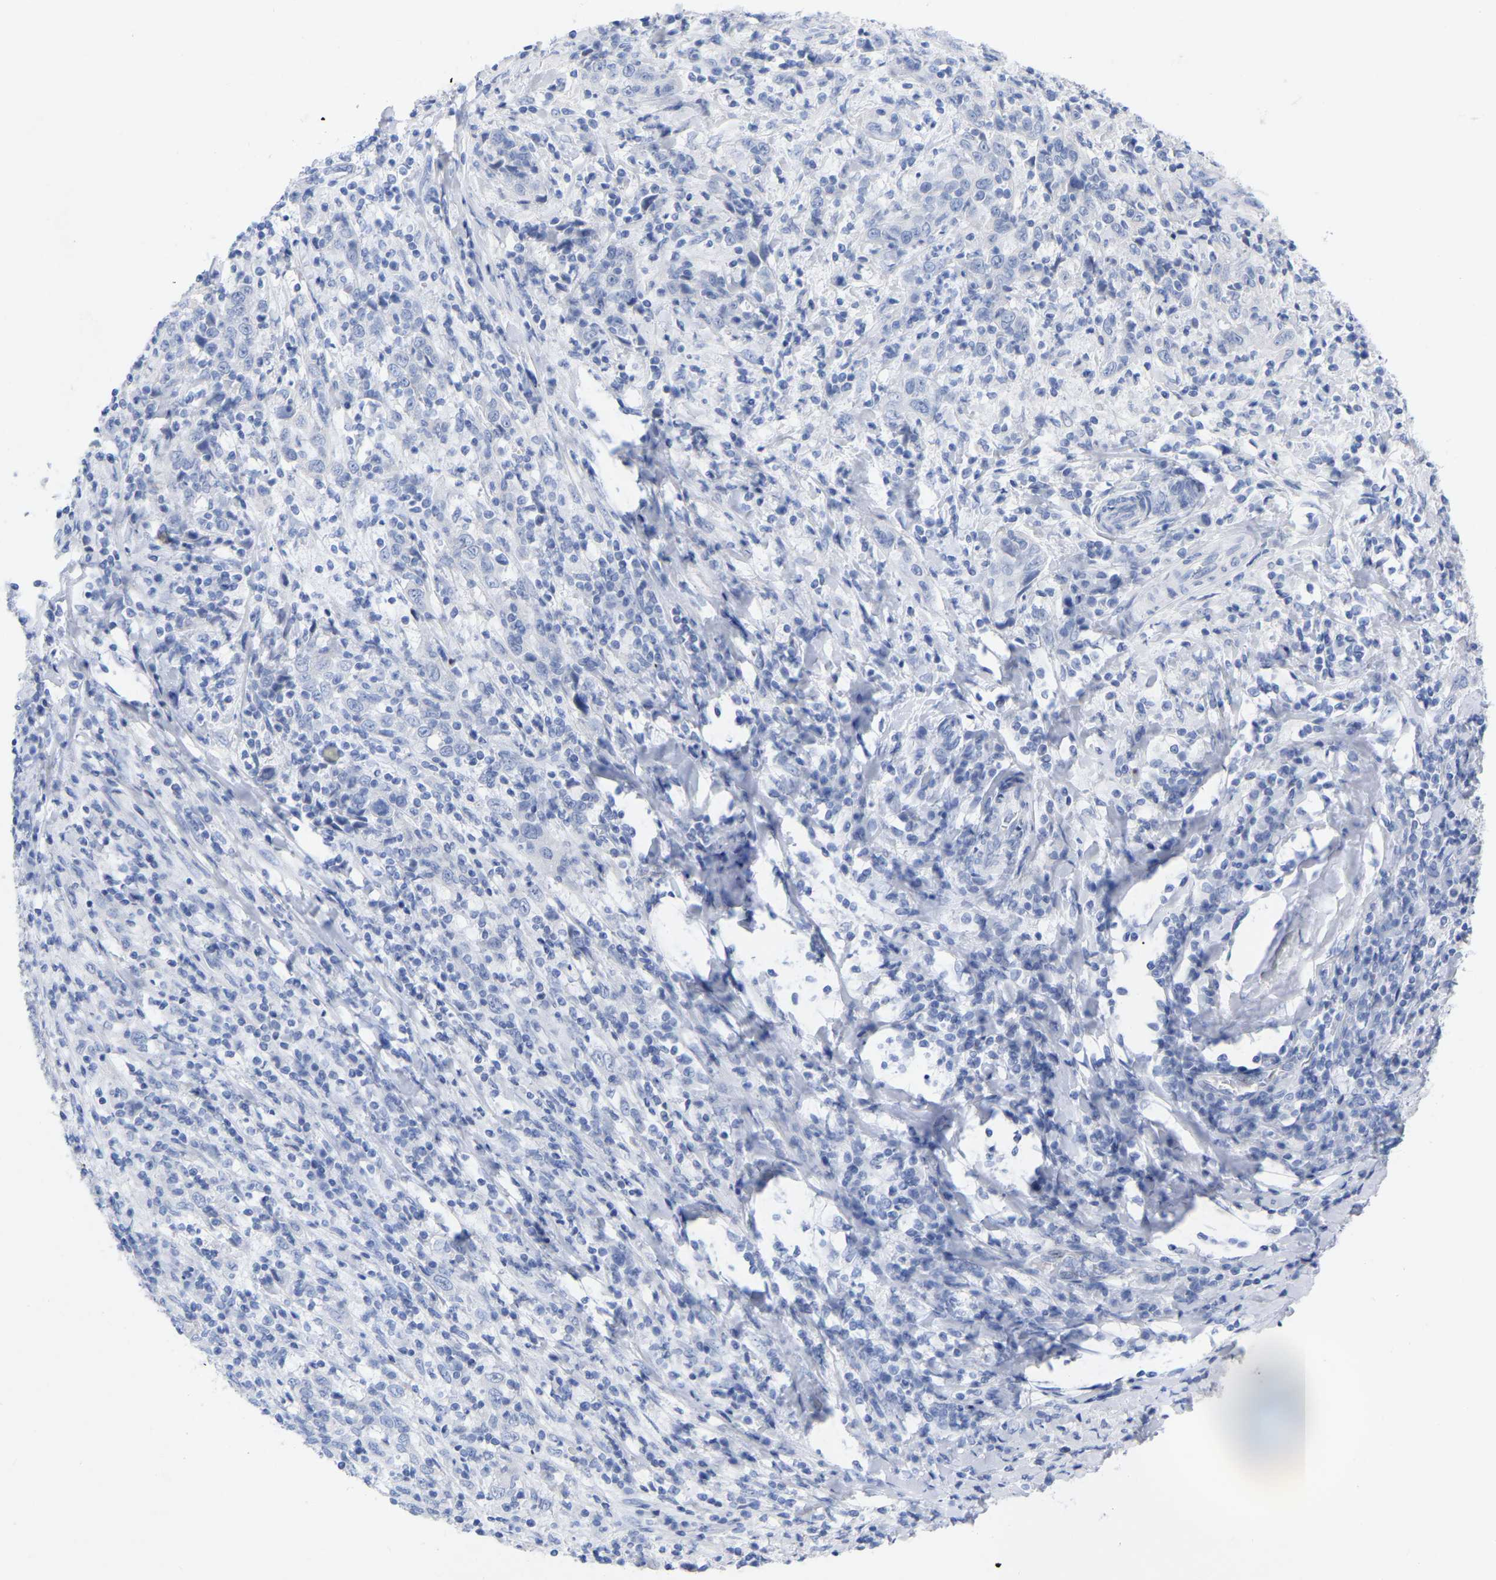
{"staining": {"intensity": "negative", "quantity": "none", "location": "none"}, "tissue": "cervical cancer", "cell_type": "Tumor cells", "image_type": "cancer", "snomed": [{"axis": "morphology", "description": "Squamous cell carcinoma, NOS"}, {"axis": "topography", "description": "Cervix"}], "caption": "Immunohistochemistry (IHC) histopathology image of neoplastic tissue: cervical cancer stained with DAB shows no significant protein positivity in tumor cells.", "gene": "ZNF629", "patient": {"sex": "female", "age": 46}}